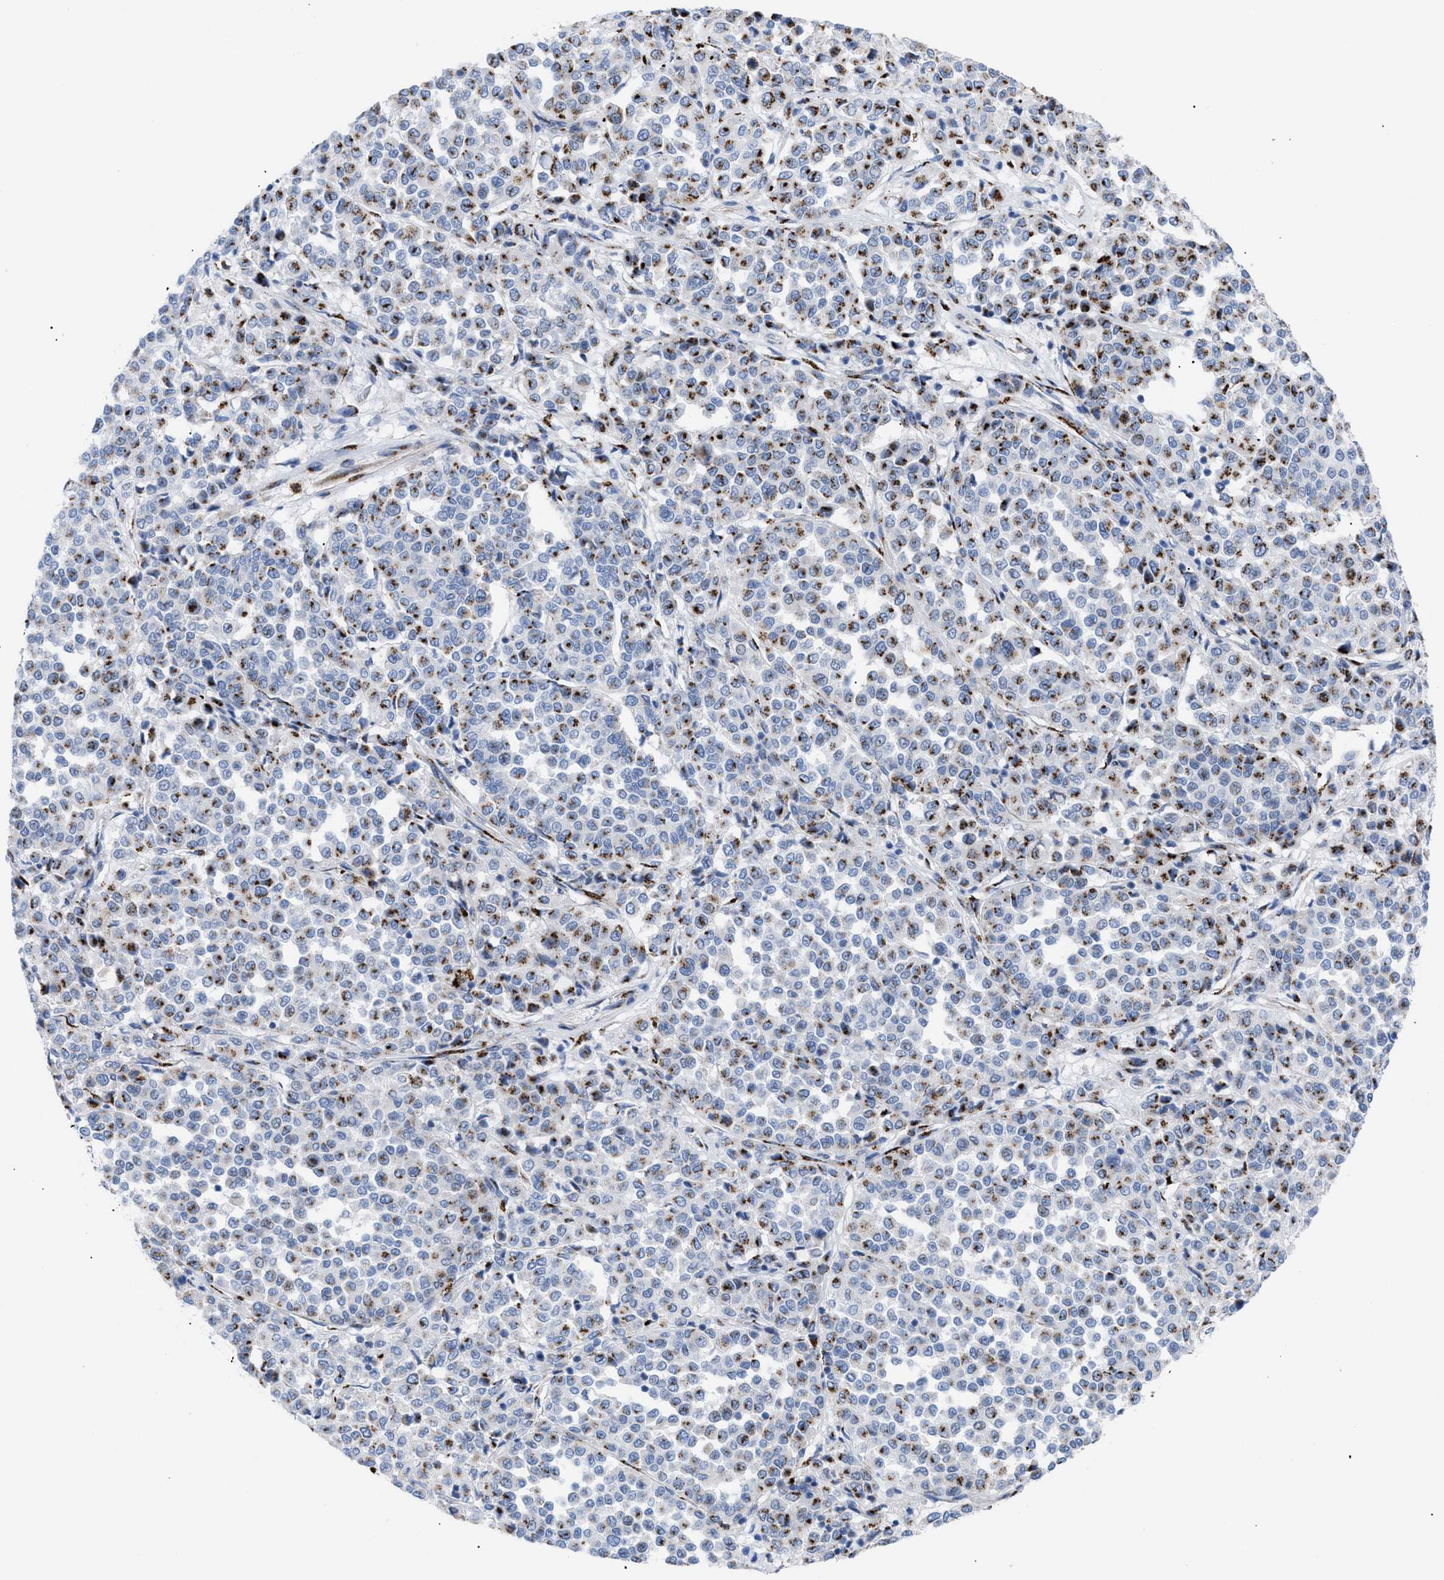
{"staining": {"intensity": "moderate", "quantity": "25%-75%", "location": "cytoplasmic/membranous"}, "tissue": "melanoma", "cell_type": "Tumor cells", "image_type": "cancer", "snomed": [{"axis": "morphology", "description": "Malignant melanoma, Metastatic site"}, {"axis": "topography", "description": "Pancreas"}], "caption": "Moderate cytoplasmic/membranous expression is identified in about 25%-75% of tumor cells in malignant melanoma (metastatic site).", "gene": "TMEM17", "patient": {"sex": "female", "age": 30}}